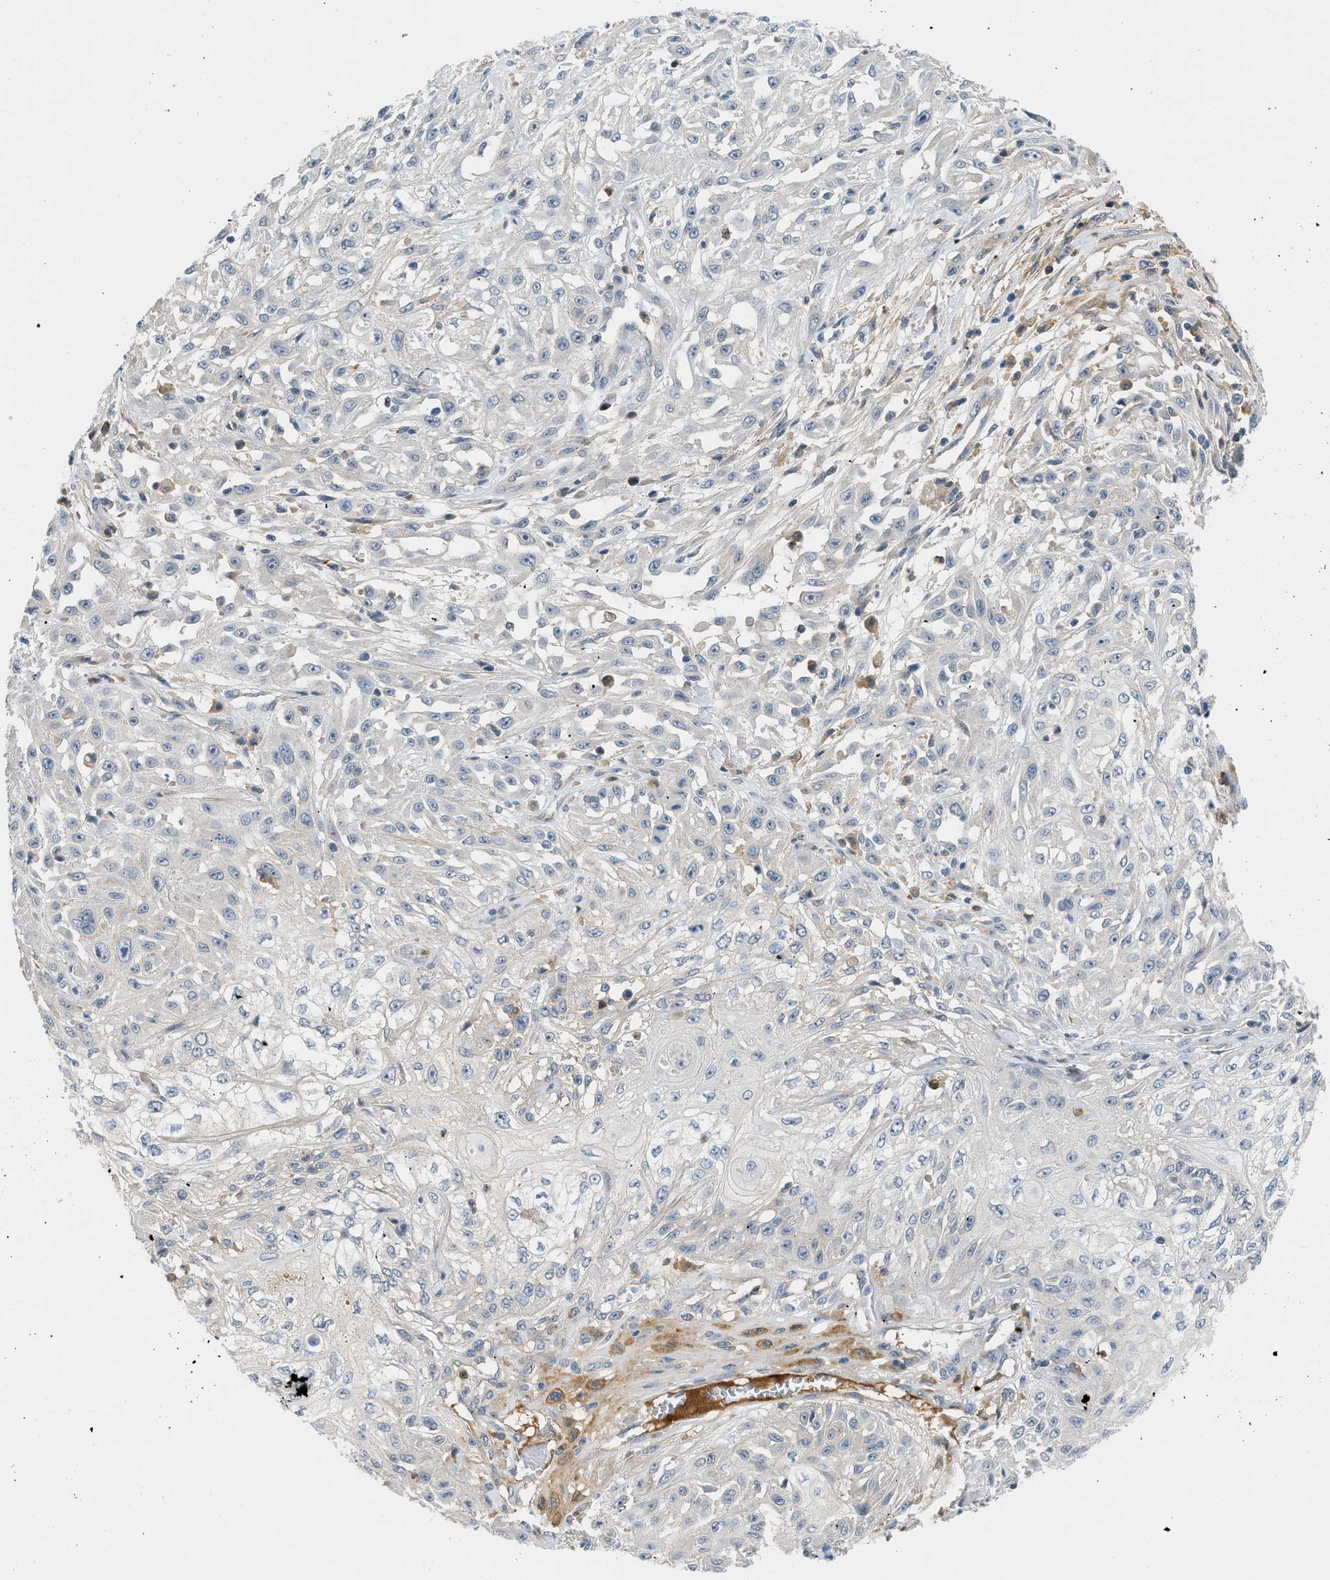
{"staining": {"intensity": "negative", "quantity": "none", "location": "none"}, "tissue": "skin cancer", "cell_type": "Tumor cells", "image_type": "cancer", "snomed": [{"axis": "morphology", "description": "Squamous cell carcinoma, NOS"}, {"axis": "morphology", "description": "Squamous cell carcinoma, metastatic, NOS"}, {"axis": "topography", "description": "Skin"}, {"axis": "topography", "description": "Lymph node"}], "caption": "Immunohistochemical staining of human squamous cell carcinoma (skin) reveals no significant staining in tumor cells.", "gene": "RHBDF2", "patient": {"sex": "male", "age": 75}}